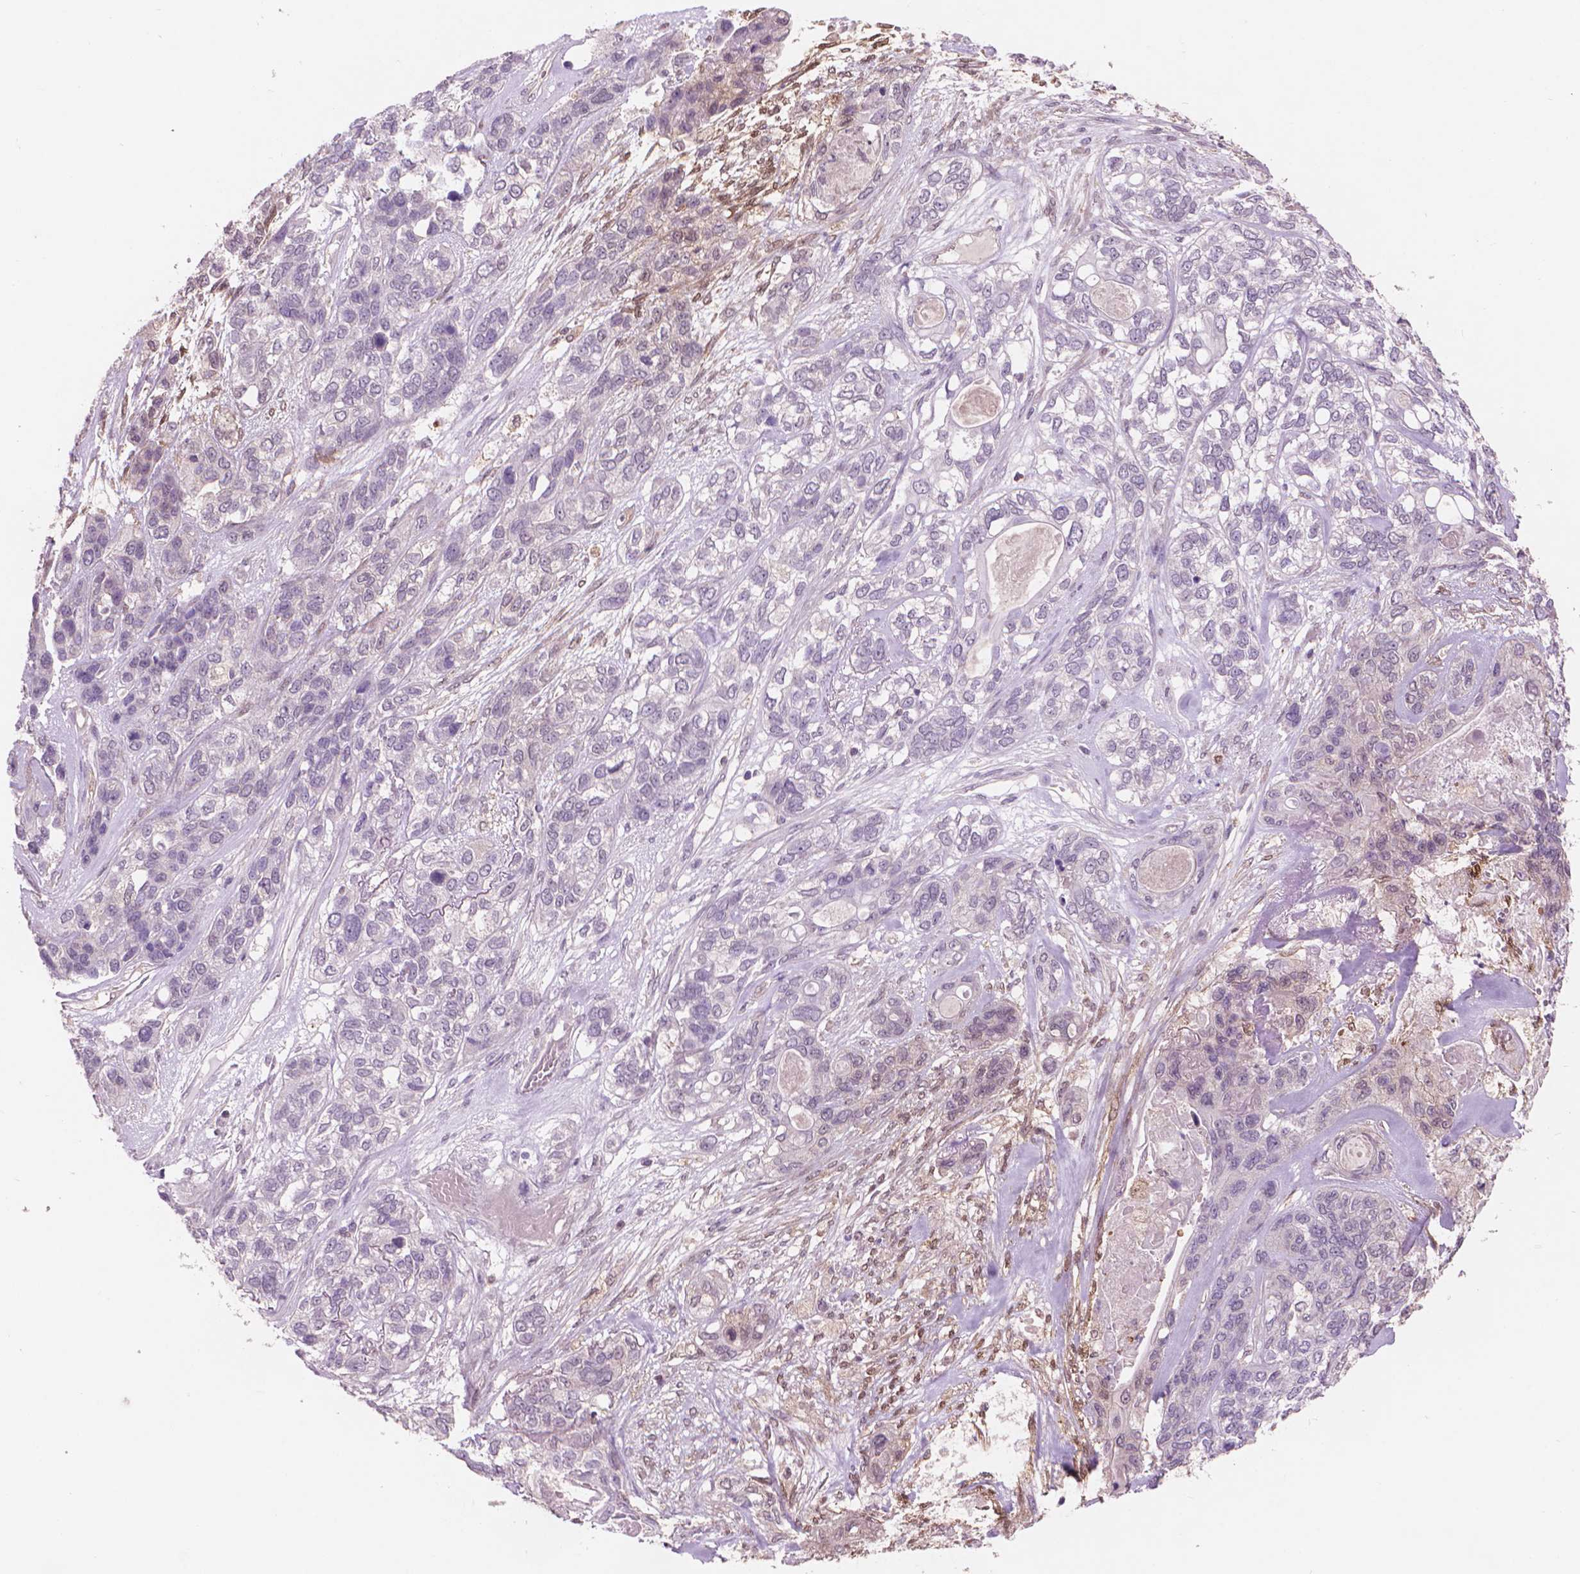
{"staining": {"intensity": "negative", "quantity": "none", "location": "none"}, "tissue": "lung cancer", "cell_type": "Tumor cells", "image_type": "cancer", "snomed": [{"axis": "morphology", "description": "Squamous cell carcinoma, NOS"}, {"axis": "topography", "description": "Lung"}], "caption": "Micrograph shows no protein positivity in tumor cells of lung squamous cell carcinoma tissue.", "gene": "ENO2", "patient": {"sex": "female", "age": 70}}